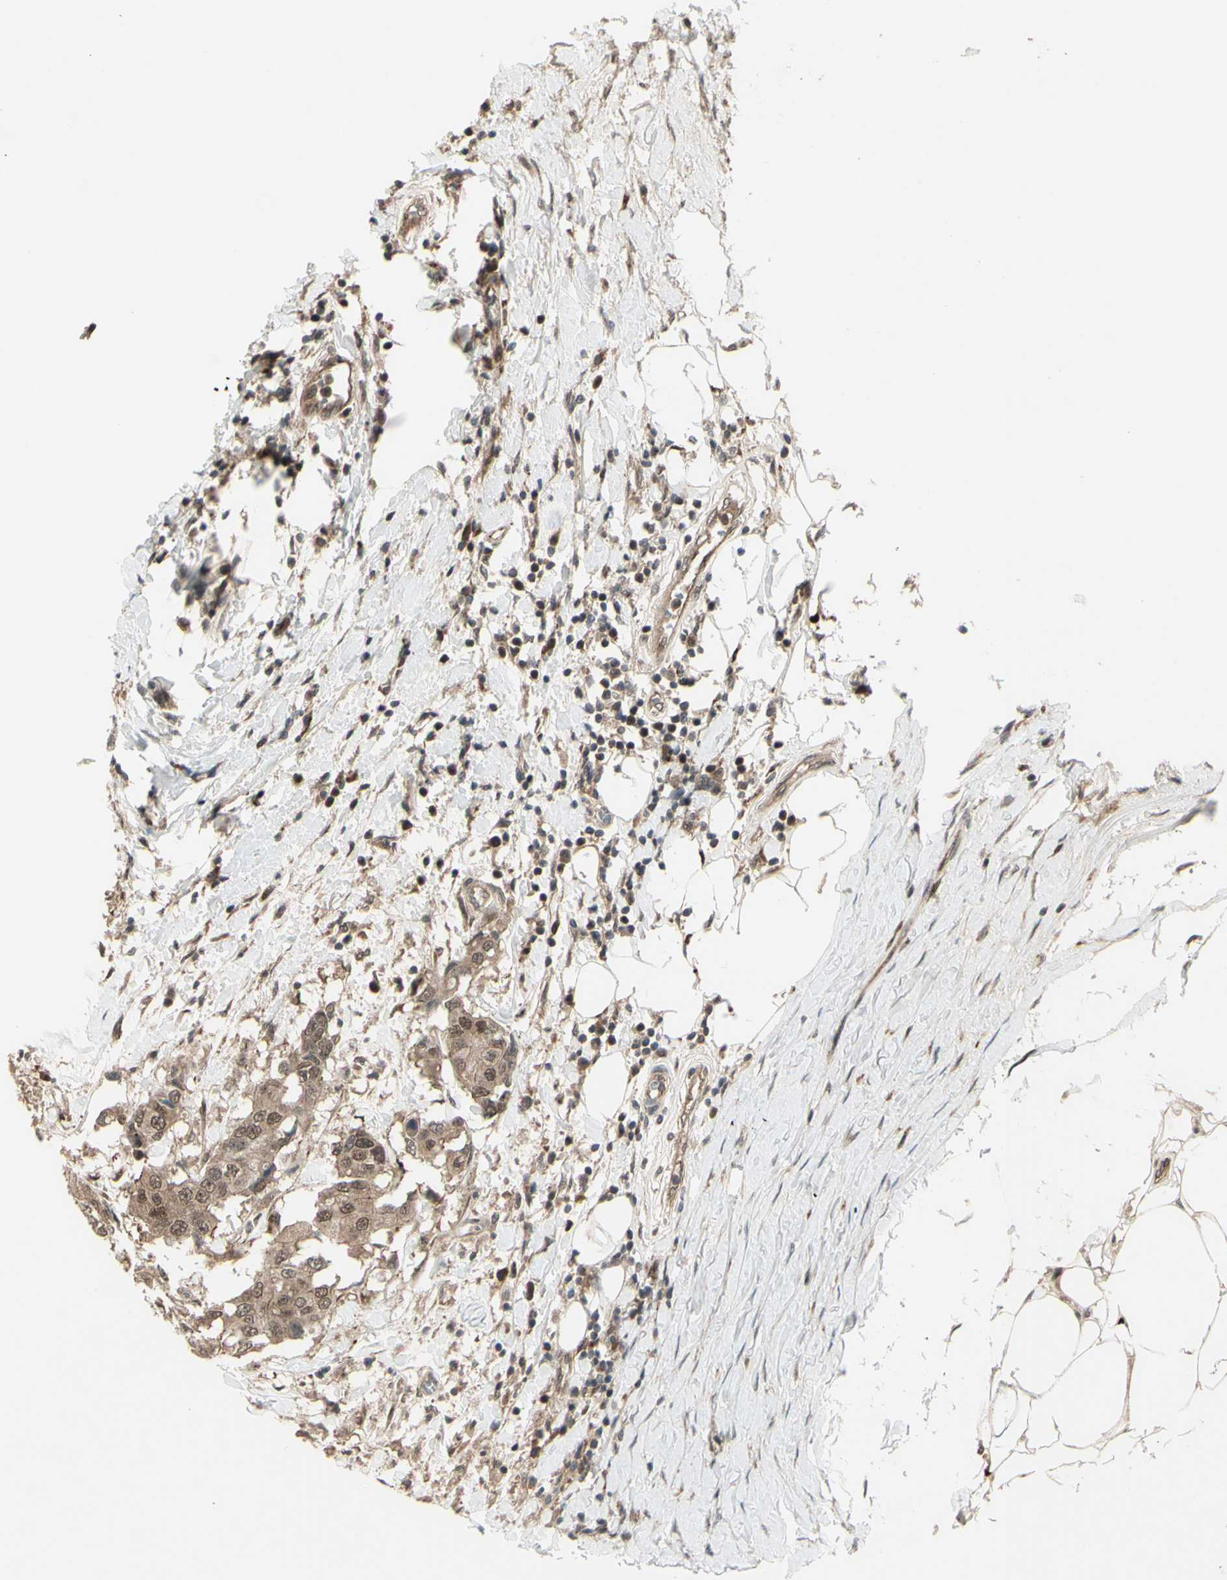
{"staining": {"intensity": "moderate", "quantity": ">75%", "location": "cytoplasmic/membranous,nuclear"}, "tissue": "breast cancer", "cell_type": "Tumor cells", "image_type": "cancer", "snomed": [{"axis": "morphology", "description": "Duct carcinoma"}, {"axis": "topography", "description": "Breast"}], "caption": "High-magnification brightfield microscopy of breast cancer stained with DAB (3,3'-diaminobenzidine) (brown) and counterstained with hematoxylin (blue). tumor cells exhibit moderate cytoplasmic/membranous and nuclear expression is present in approximately>75% of cells. Nuclei are stained in blue.", "gene": "MLF2", "patient": {"sex": "female", "age": 27}}